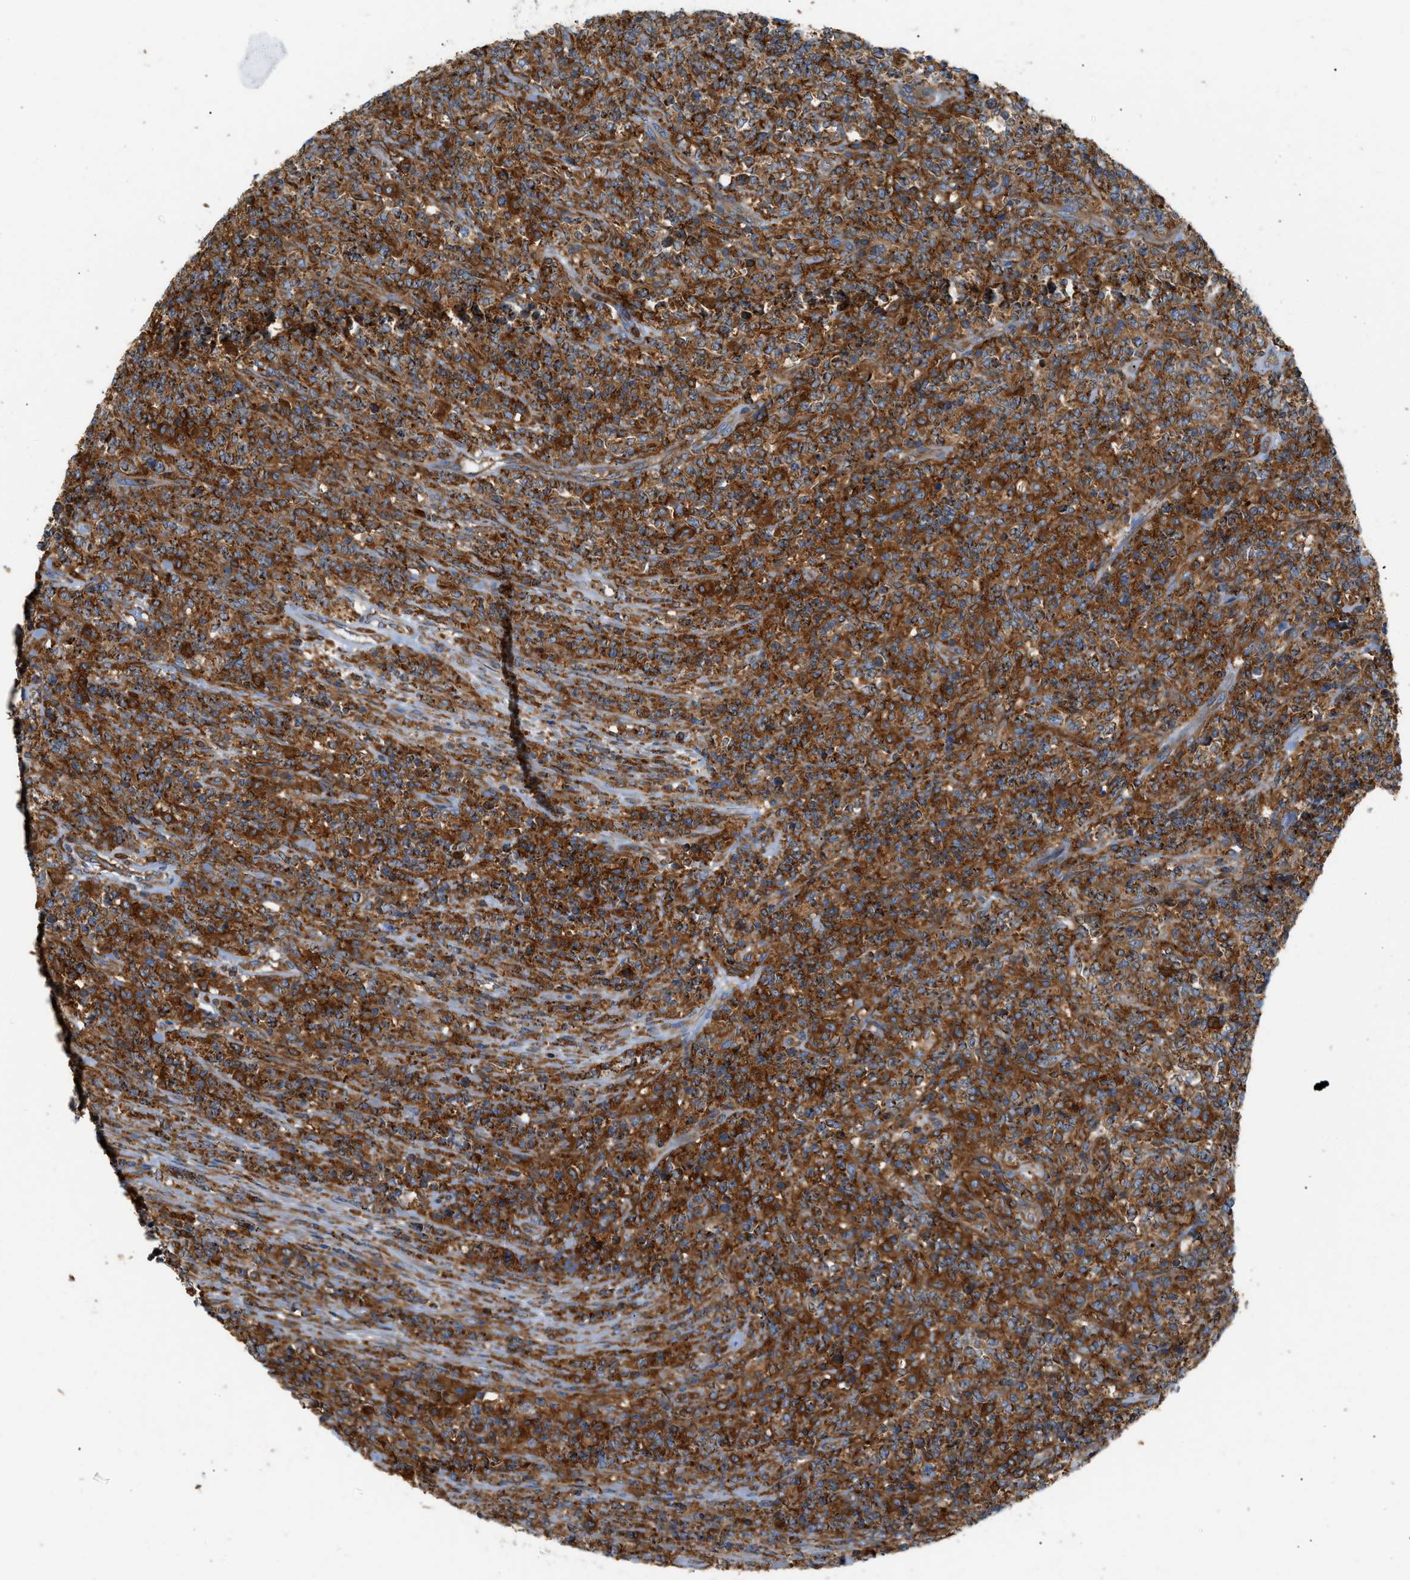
{"staining": {"intensity": "strong", "quantity": ">75%", "location": "cytoplasmic/membranous"}, "tissue": "lymphoma", "cell_type": "Tumor cells", "image_type": "cancer", "snomed": [{"axis": "morphology", "description": "Malignant lymphoma, non-Hodgkin's type, High grade"}, {"axis": "topography", "description": "Soft tissue"}], "caption": "Immunohistochemistry histopathology image of neoplastic tissue: human high-grade malignant lymphoma, non-Hodgkin's type stained using immunohistochemistry exhibits high levels of strong protein expression localized specifically in the cytoplasmic/membranous of tumor cells, appearing as a cytoplasmic/membranous brown color.", "gene": "GPAT4", "patient": {"sex": "male", "age": 18}}